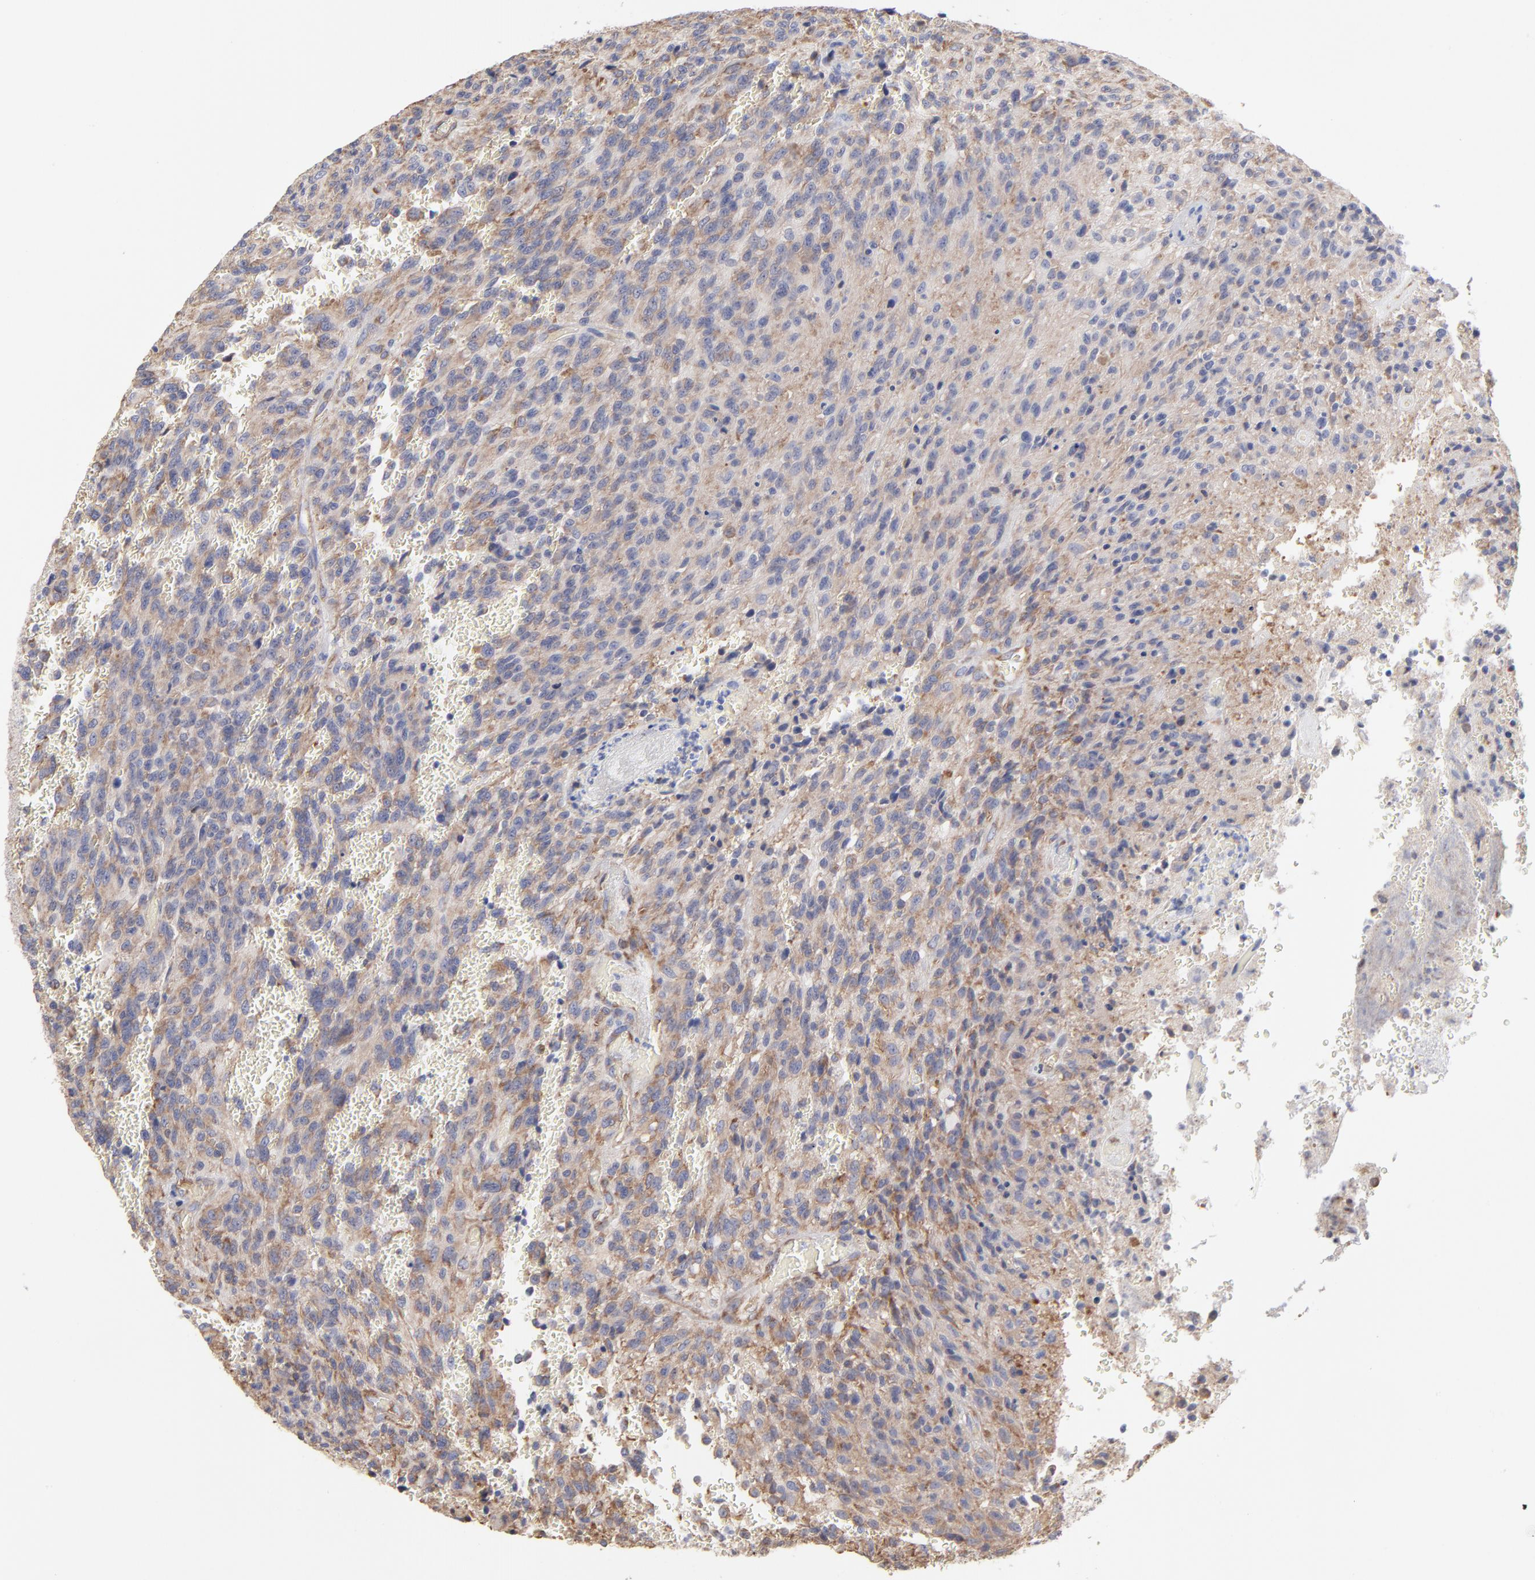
{"staining": {"intensity": "weak", "quantity": ">75%", "location": "cytoplasmic/membranous"}, "tissue": "glioma", "cell_type": "Tumor cells", "image_type": "cancer", "snomed": [{"axis": "morphology", "description": "Normal tissue, NOS"}, {"axis": "morphology", "description": "Glioma, malignant, High grade"}, {"axis": "topography", "description": "Cerebral cortex"}], "caption": "Tumor cells show low levels of weak cytoplasmic/membranous staining in about >75% of cells in human glioma.", "gene": "RPL3", "patient": {"sex": "male", "age": 56}}